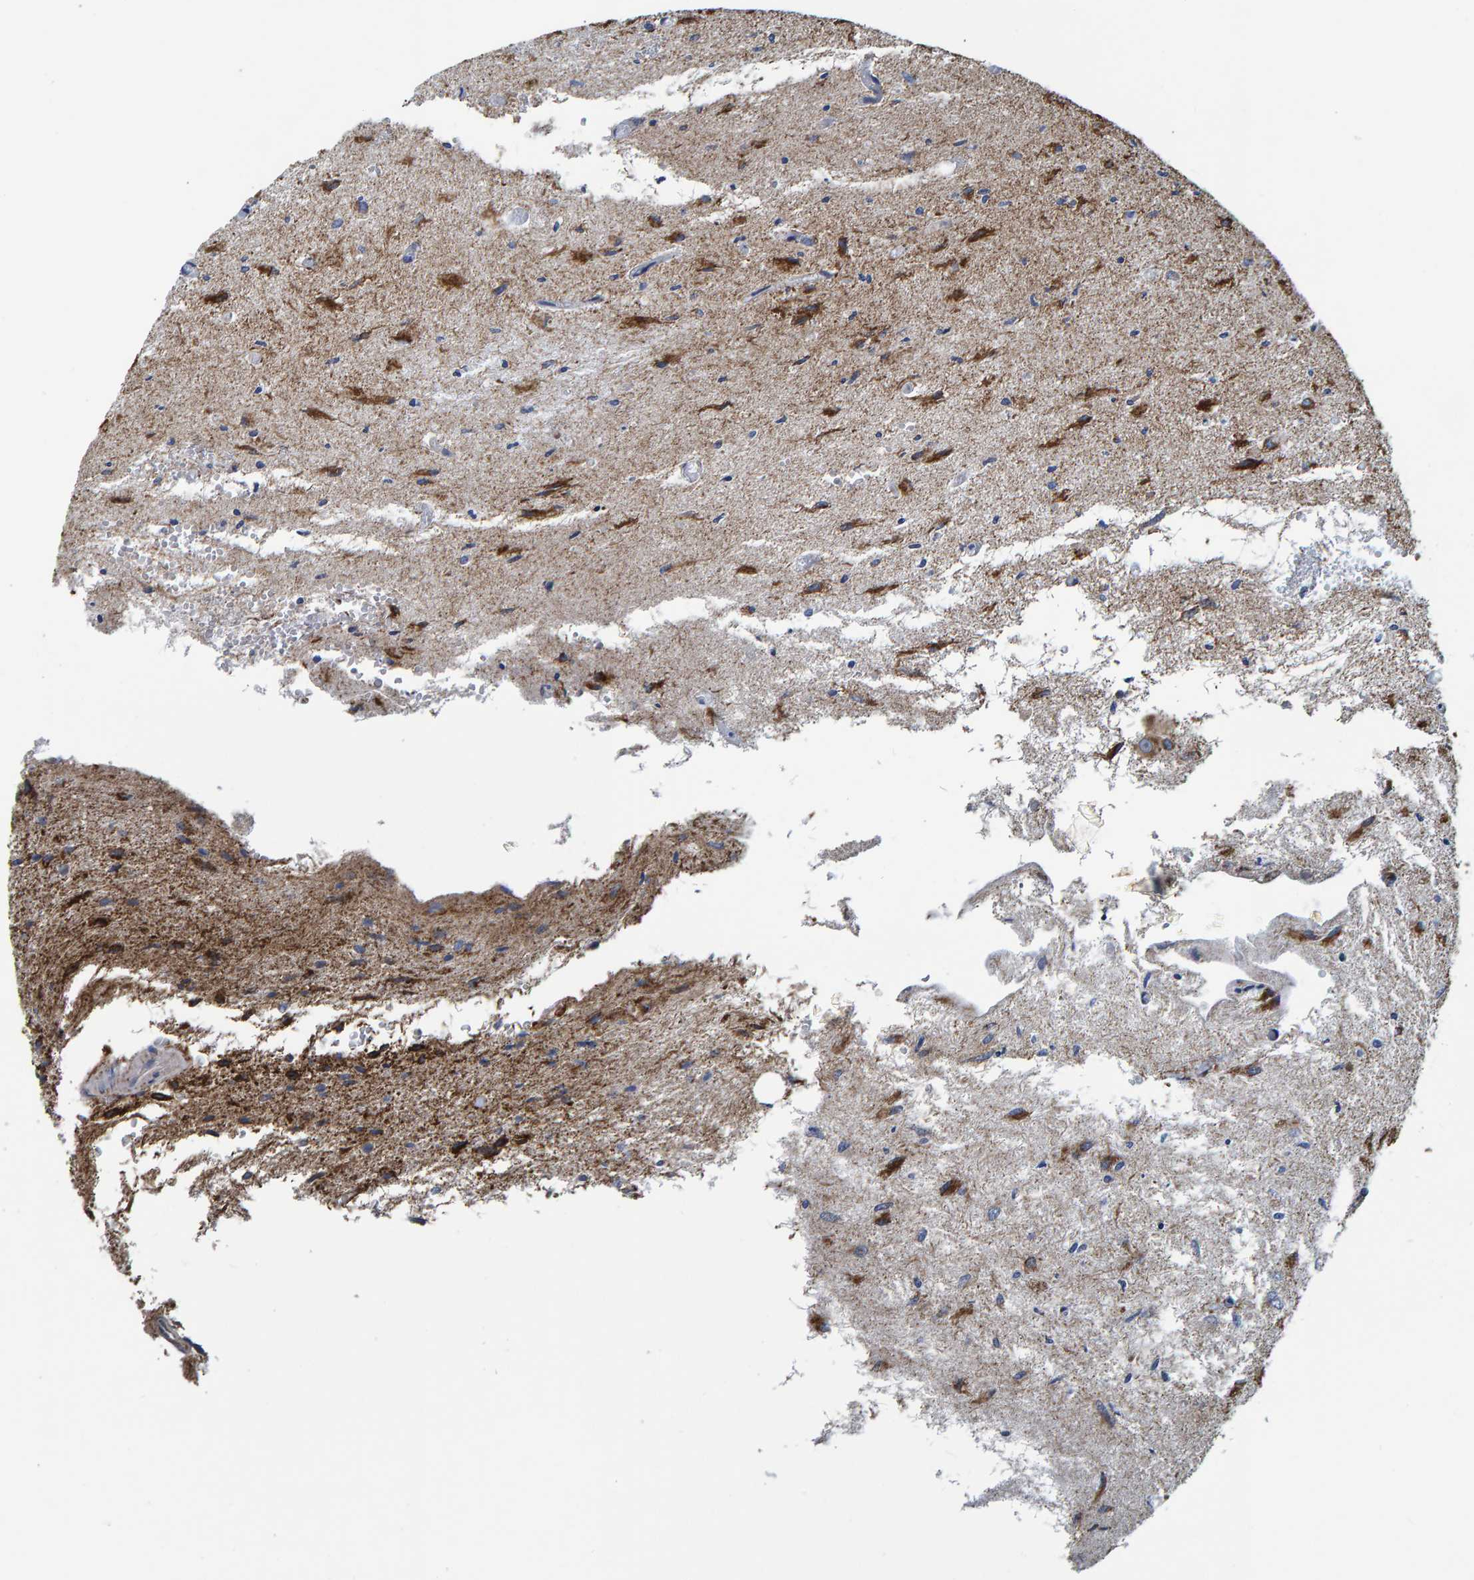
{"staining": {"intensity": "moderate", "quantity": ">75%", "location": "cytoplasmic/membranous"}, "tissue": "glioma", "cell_type": "Tumor cells", "image_type": "cancer", "snomed": [{"axis": "morphology", "description": "Glioma, malignant, Low grade"}, {"axis": "topography", "description": "Brain"}], "caption": "Malignant glioma (low-grade) tissue exhibits moderate cytoplasmic/membranous expression in about >75% of tumor cells, visualized by immunohistochemistry. Using DAB (3,3'-diaminobenzidine) (brown) and hematoxylin (blue) stains, captured at high magnification using brightfield microscopy.", "gene": "LRSAM1", "patient": {"sex": "male", "age": 77}}